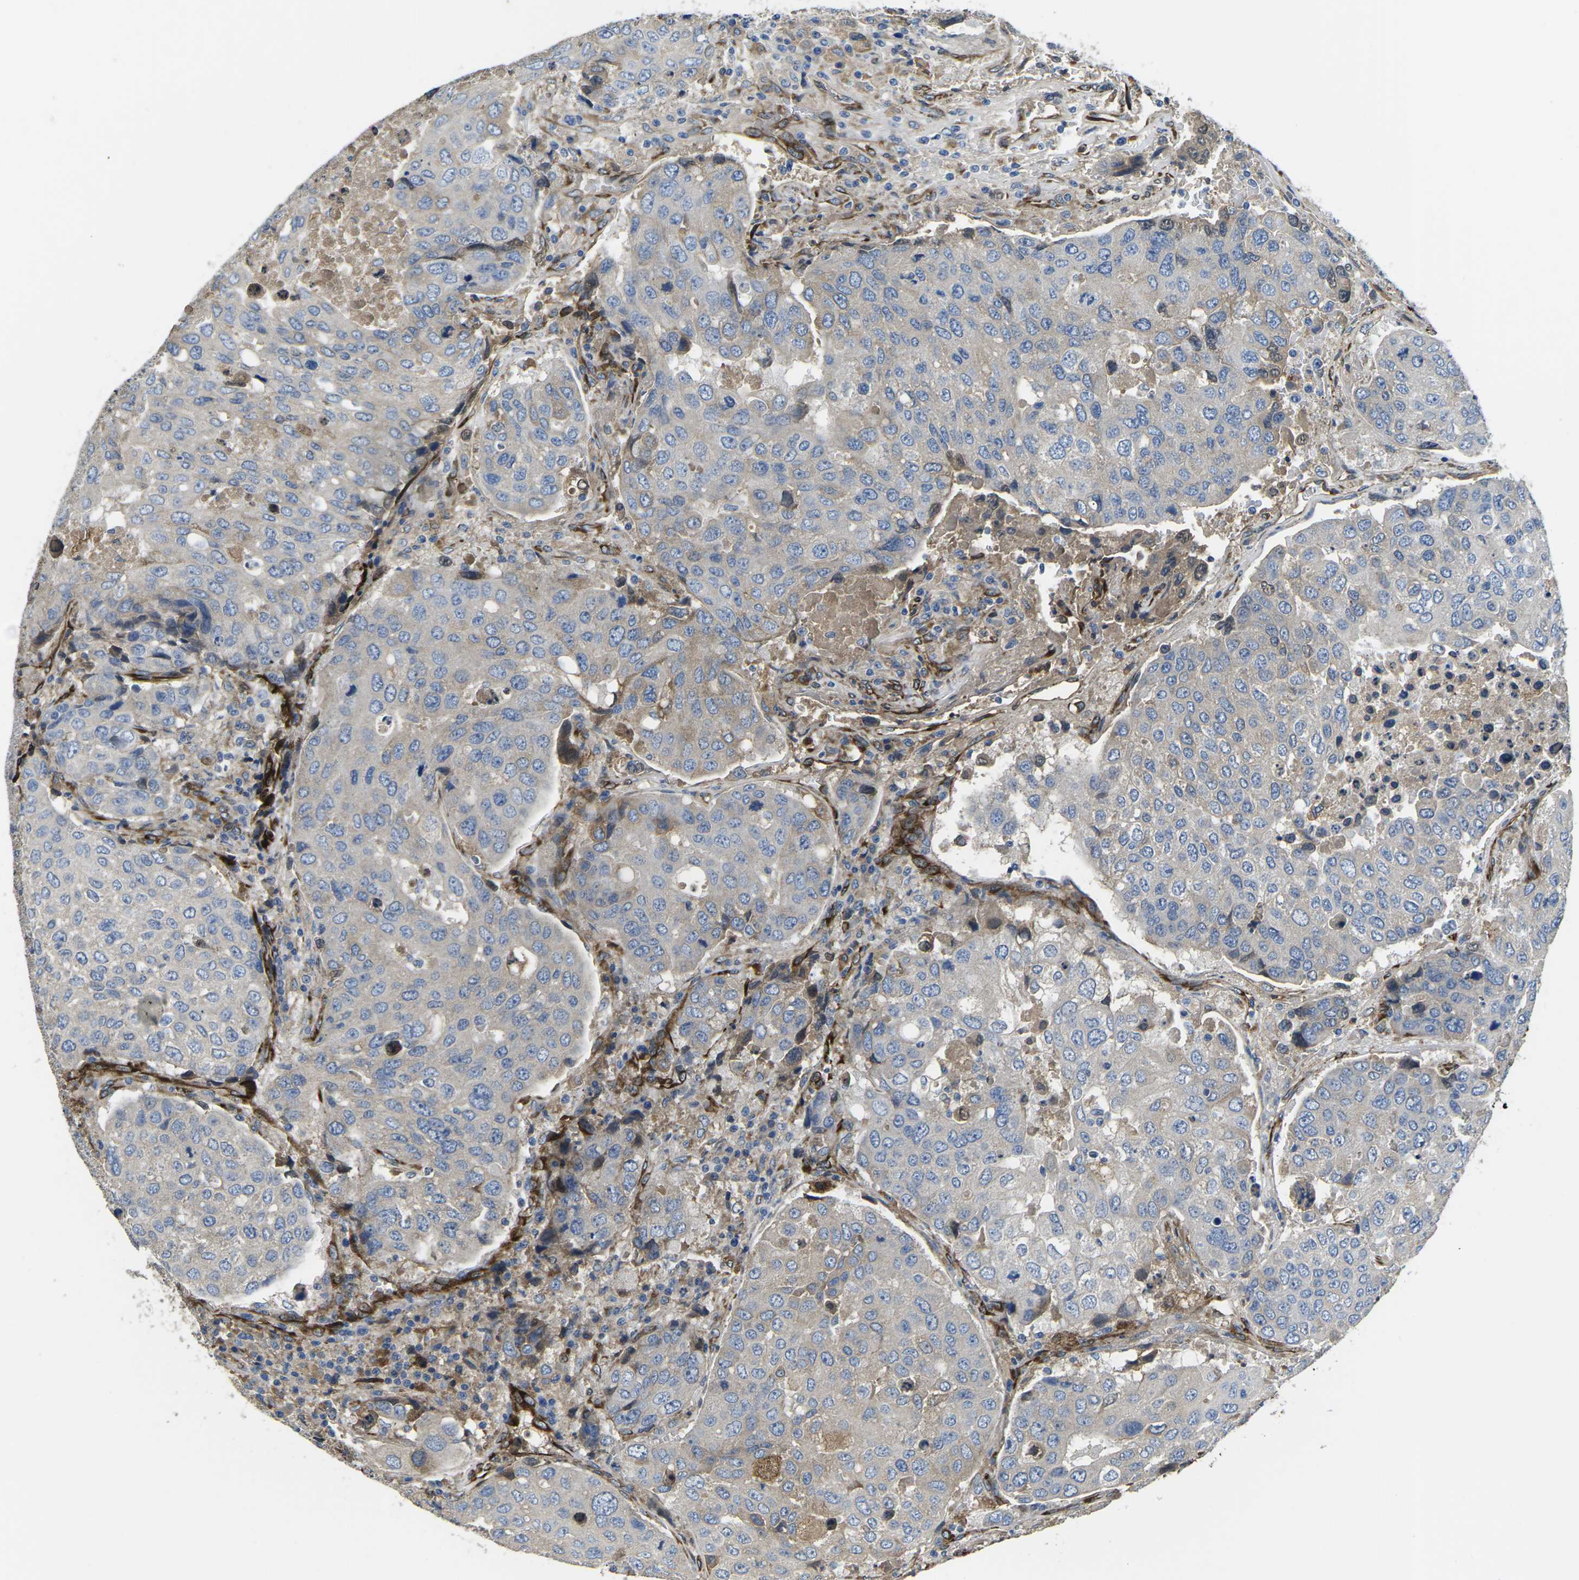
{"staining": {"intensity": "weak", "quantity": "<25%", "location": "cytoplasmic/membranous"}, "tissue": "urothelial cancer", "cell_type": "Tumor cells", "image_type": "cancer", "snomed": [{"axis": "morphology", "description": "Urothelial carcinoma, High grade"}, {"axis": "topography", "description": "Lymph node"}, {"axis": "topography", "description": "Urinary bladder"}], "caption": "Immunohistochemistry micrograph of neoplastic tissue: urothelial cancer stained with DAB (3,3'-diaminobenzidine) exhibits no significant protein expression in tumor cells.", "gene": "PDZD8", "patient": {"sex": "male", "age": 51}}